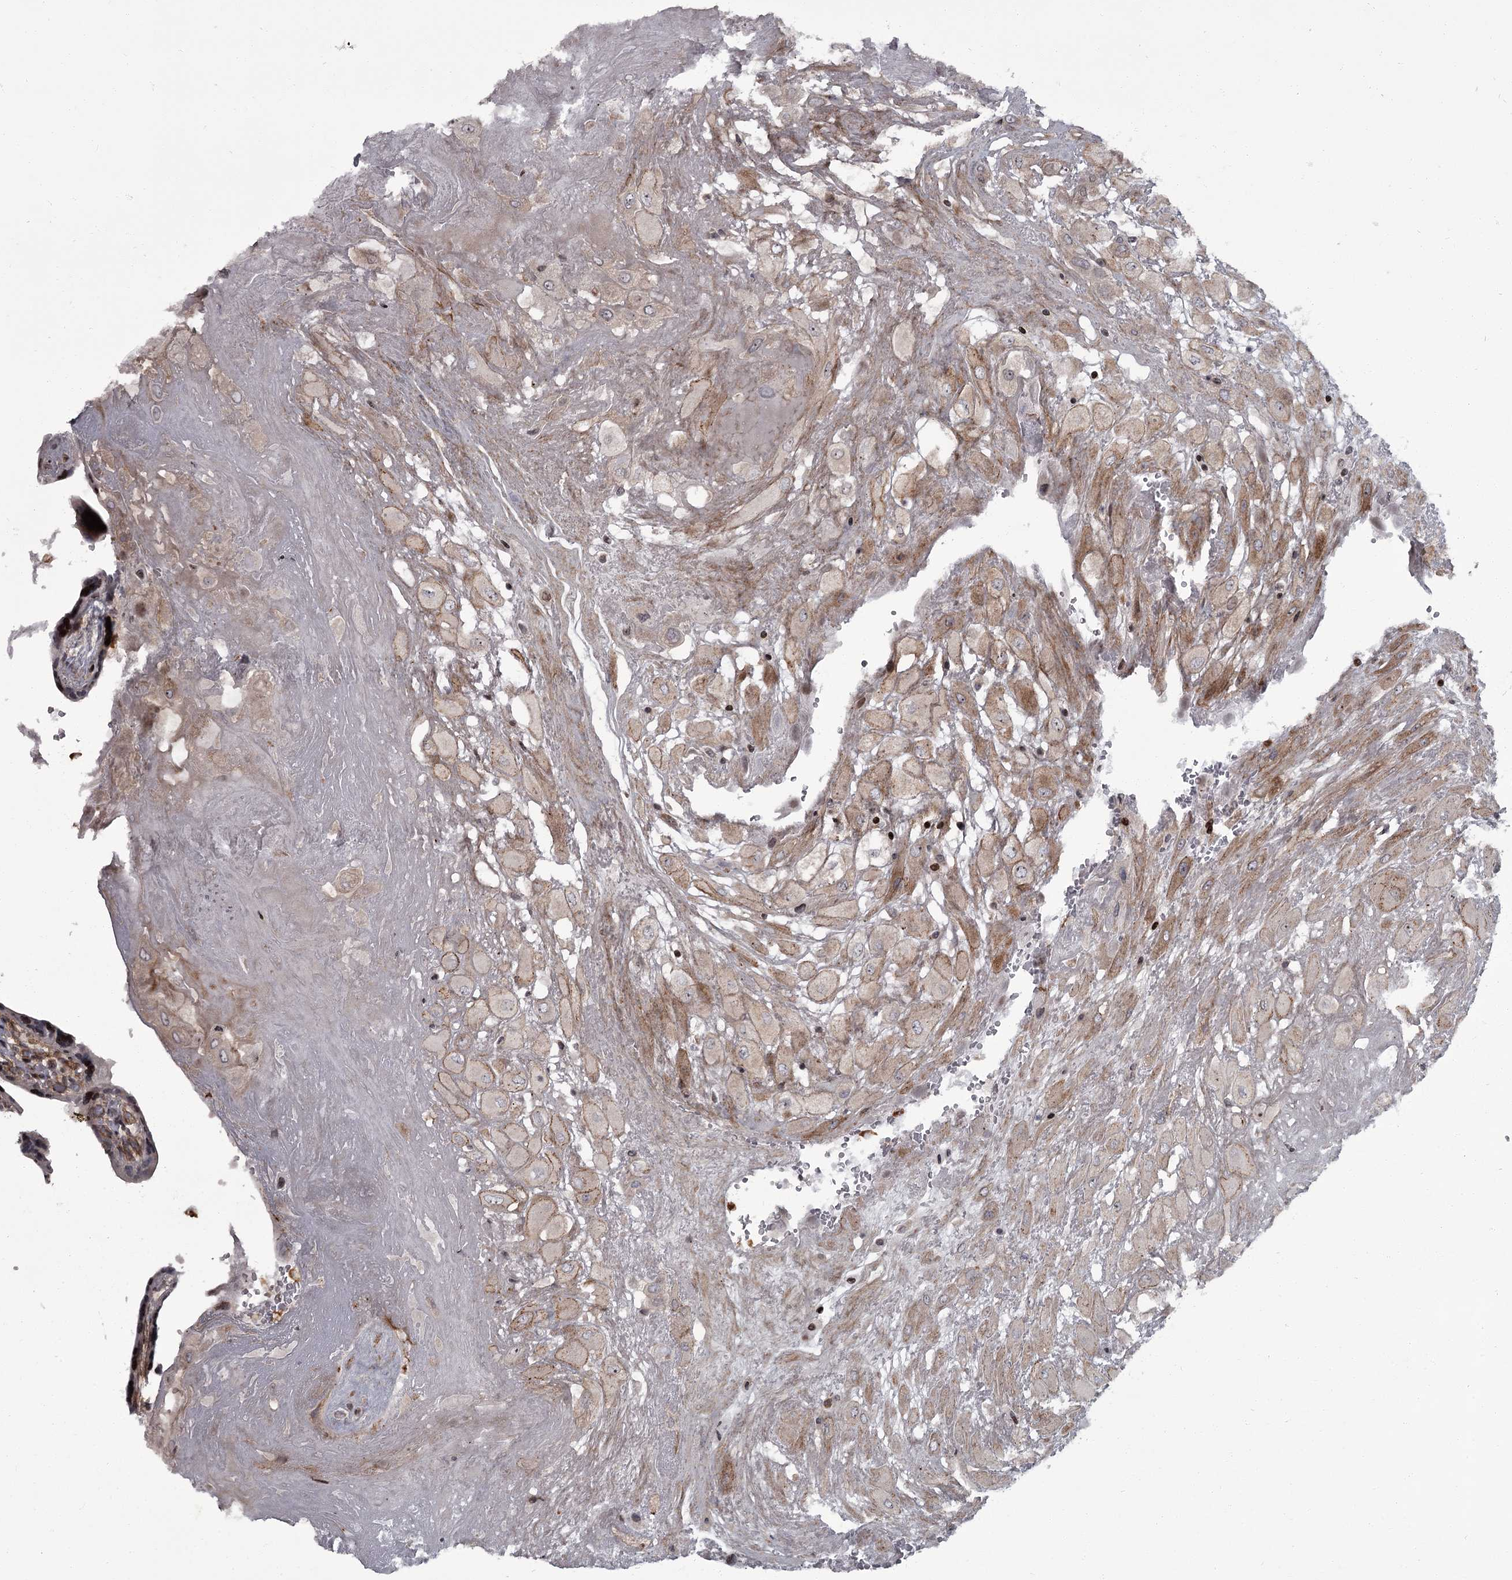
{"staining": {"intensity": "weak", "quantity": "25%-75%", "location": "cytoplasmic/membranous"}, "tissue": "placenta", "cell_type": "Decidual cells", "image_type": "normal", "snomed": [{"axis": "morphology", "description": "Normal tissue, NOS"}, {"axis": "topography", "description": "Placenta"}], "caption": "Weak cytoplasmic/membranous staining for a protein is present in about 25%-75% of decidual cells of benign placenta using immunohistochemistry (IHC).", "gene": "THAP9", "patient": {"sex": "female", "age": 37}}